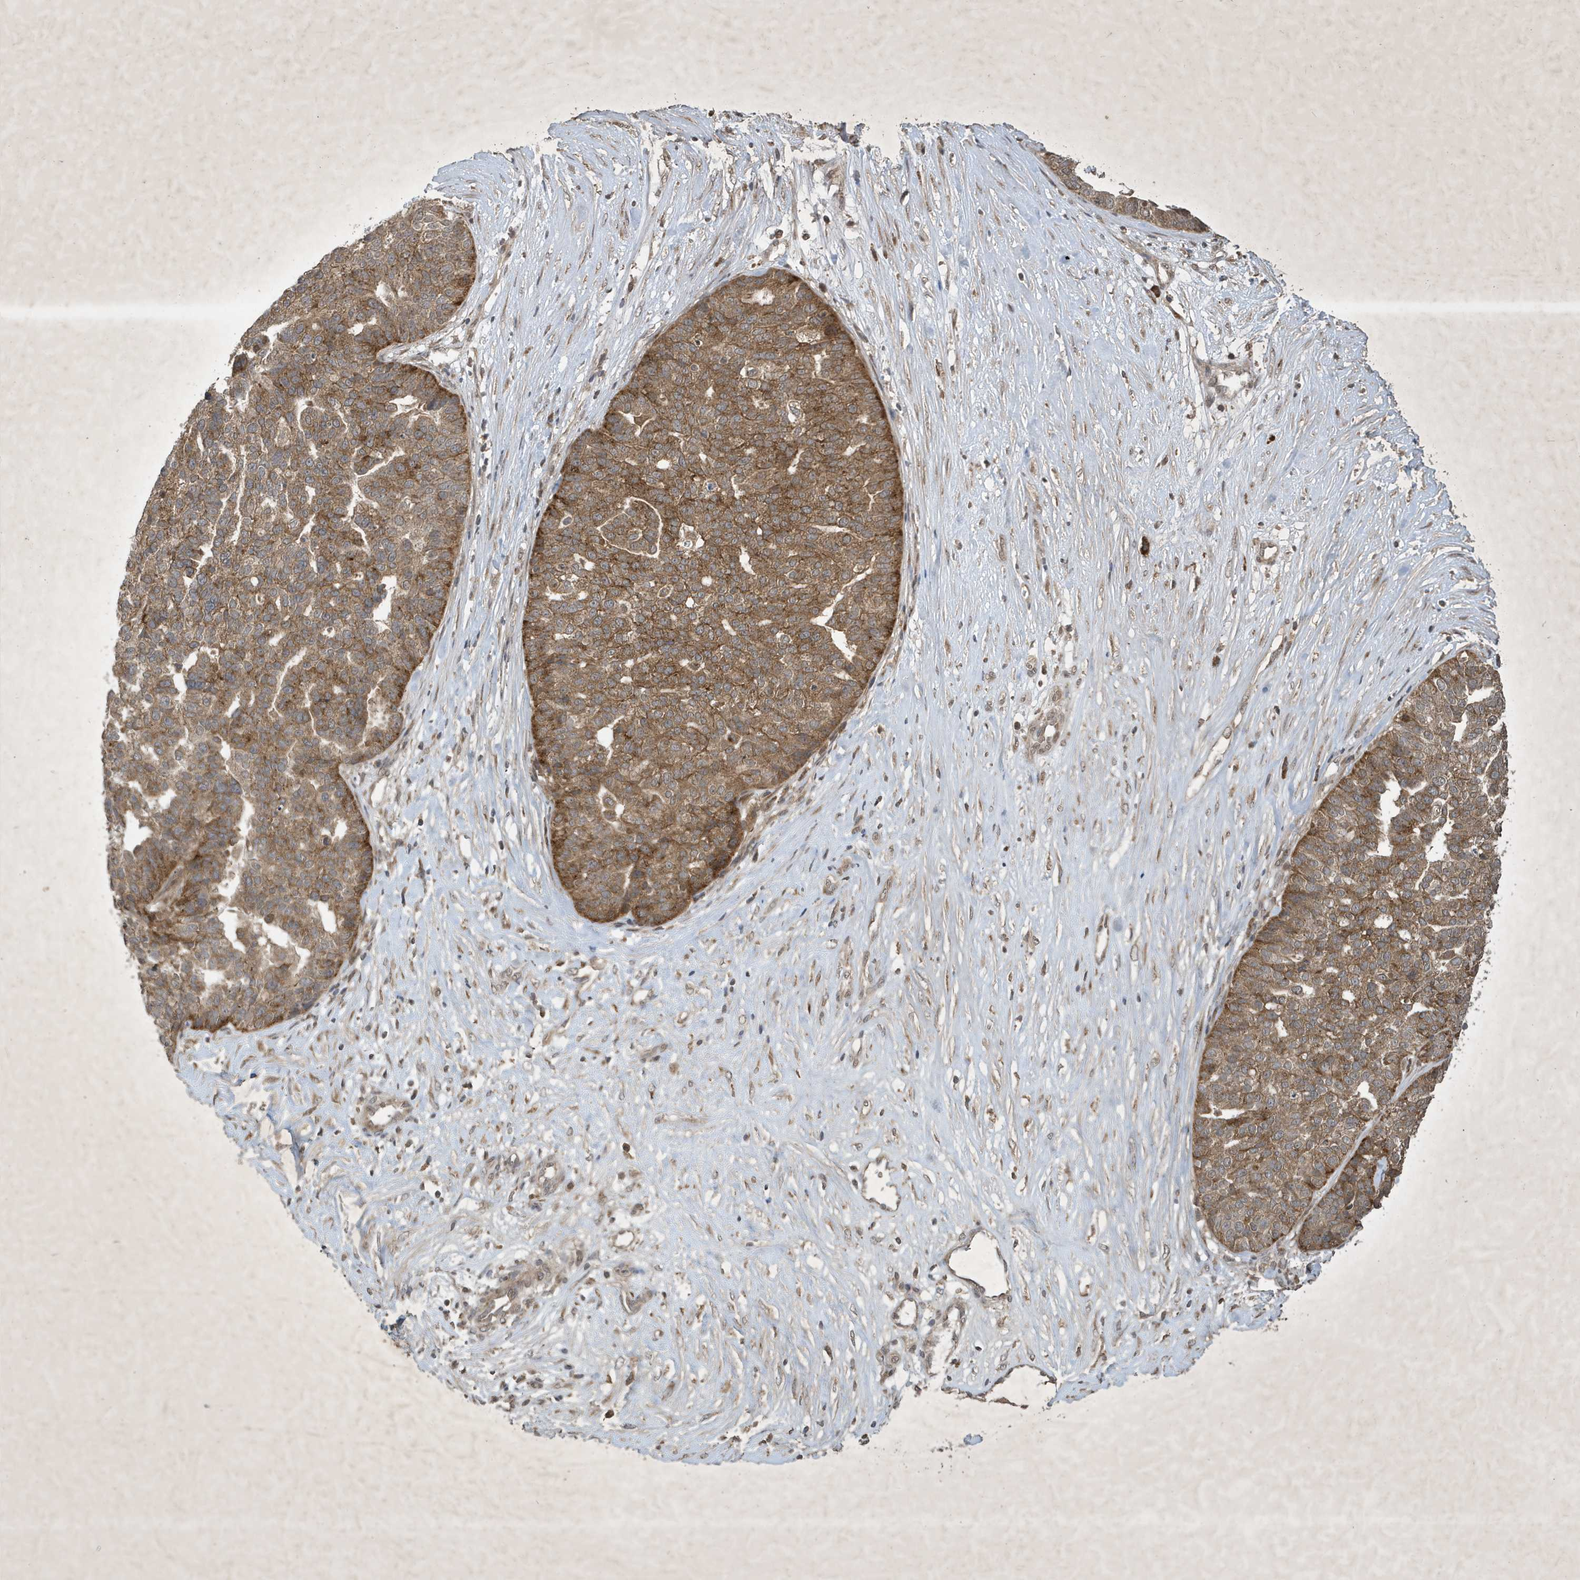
{"staining": {"intensity": "strong", "quantity": ">75%", "location": "cytoplasmic/membranous"}, "tissue": "ovarian cancer", "cell_type": "Tumor cells", "image_type": "cancer", "snomed": [{"axis": "morphology", "description": "Cystadenocarcinoma, serous, NOS"}, {"axis": "topography", "description": "Ovary"}], "caption": "Immunohistochemistry photomicrograph of serous cystadenocarcinoma (ovarian) stained for a protein (brown), which reveals high levels of strong cytoplasmic/membranous expression in about >75% of tumor cells.", "gene": "STX10", "patient": {"sex": "female", "age": 59}}